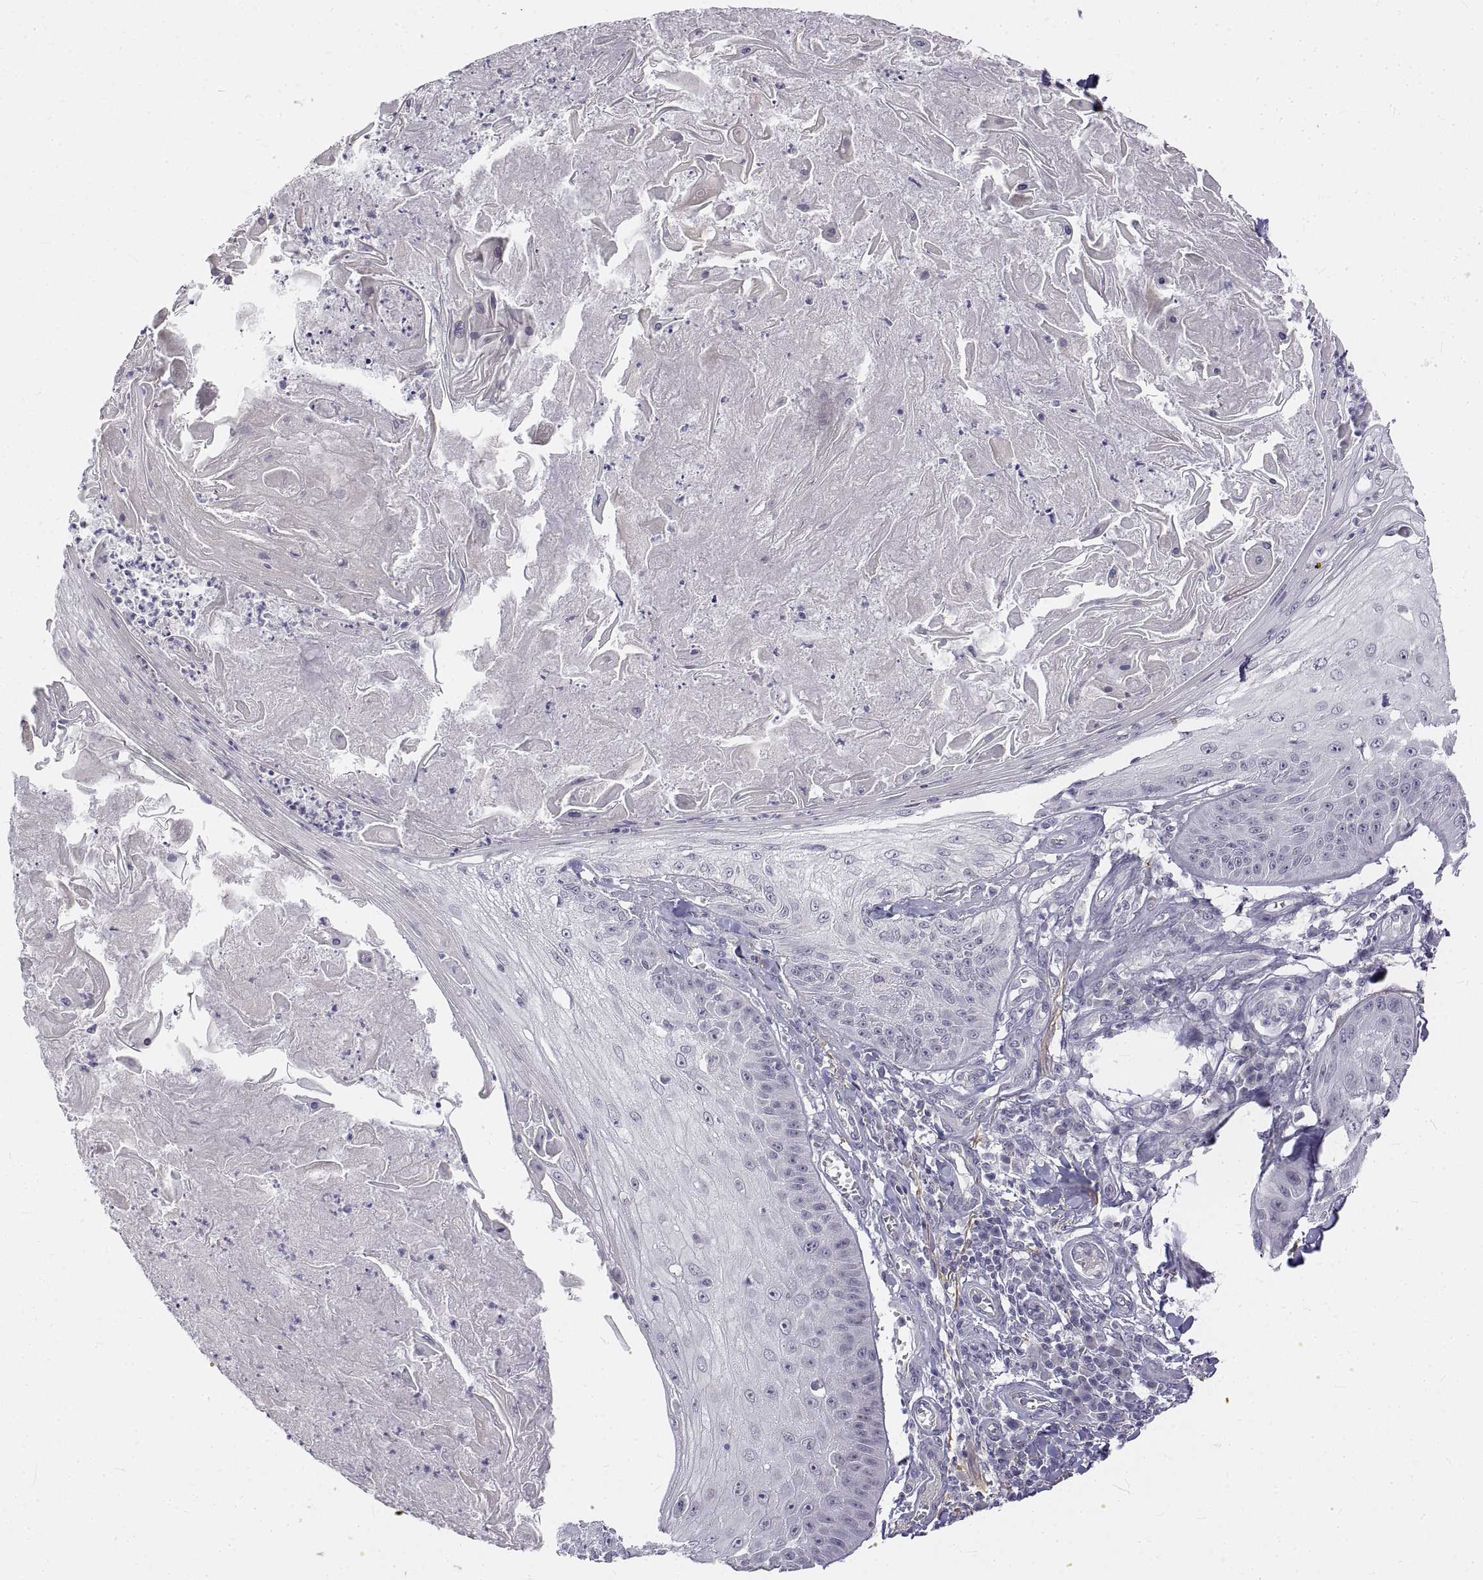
{"staining": {"intensity": "negative", "quantity": "none", "location": "none"}, "tissue": "skin cancer", "cell_type": "Tumor cells", "image_type": "cancer", "snomed": [{"axis": "morphology", "description": "Squamous cell carcinoma, NOS"}, {"axis": "topography", "description": "Skin"}], "caption": "Tumor cells are negative for brown protein staining in skin squamous cell carcinoma.", "gene": "ANO2", "patient": {"sex": "male", "age": 70}}